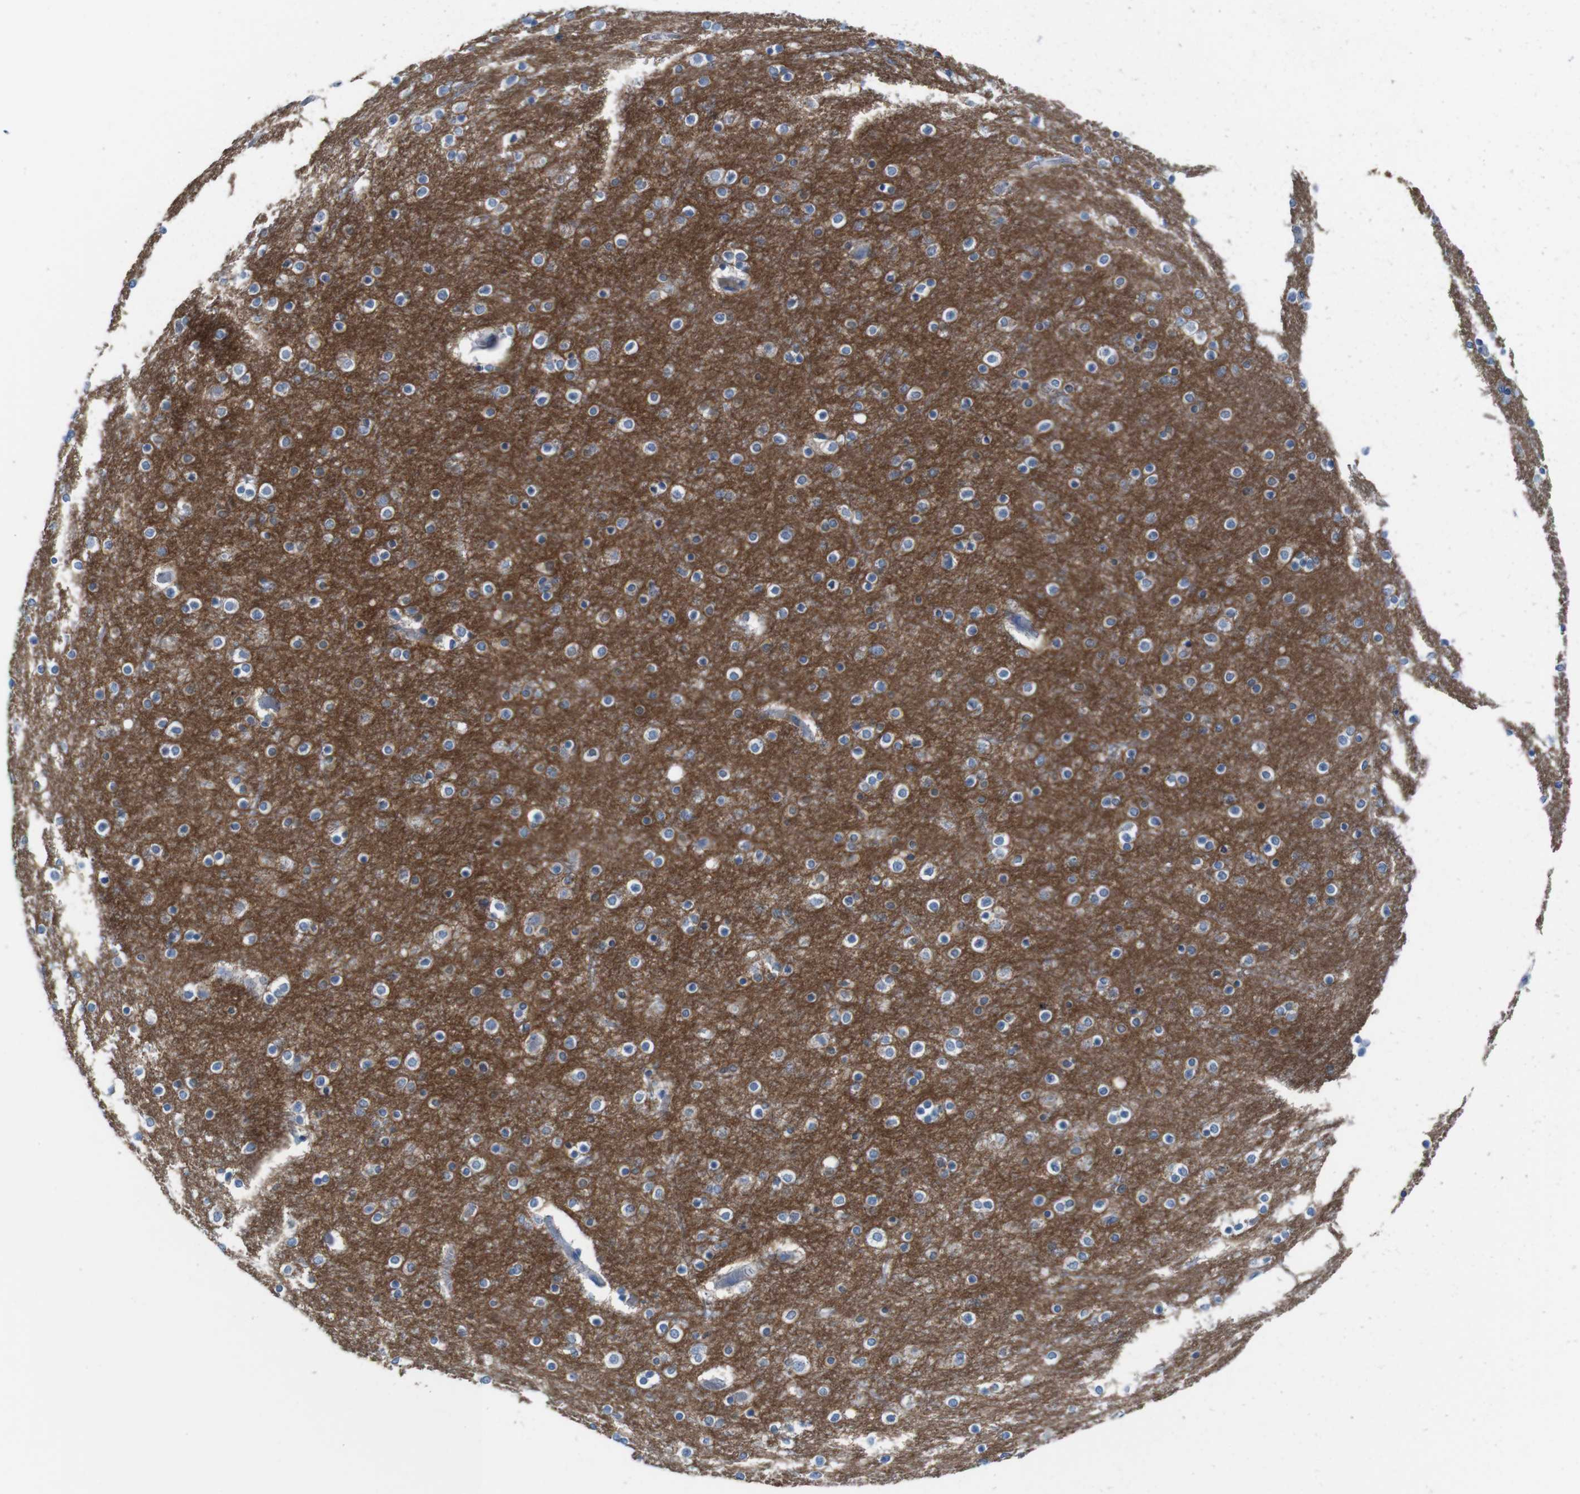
{"staining": {"intensity": "negative", "quantity": "none", "location": "none"}, "tissue": "cerebral cortex", "cell_type": "Endothelial cells", "image_type": "normal", "snomed": [{"axis": "morphology", "description": "Normal tissue, NOS"}, {"axis": "topography", "description": "Cerebral cortex"}], "caption": "Immunohistochemistry (IHC) image of benign cerebral cortex: cerebral cortex stained with DAB (3,3'-diaminobenzidine) exhibits no significant protein positivity in endothelial cells.", "gene": "IGSF8", "patient": {"sex": "female", "age": 54}}